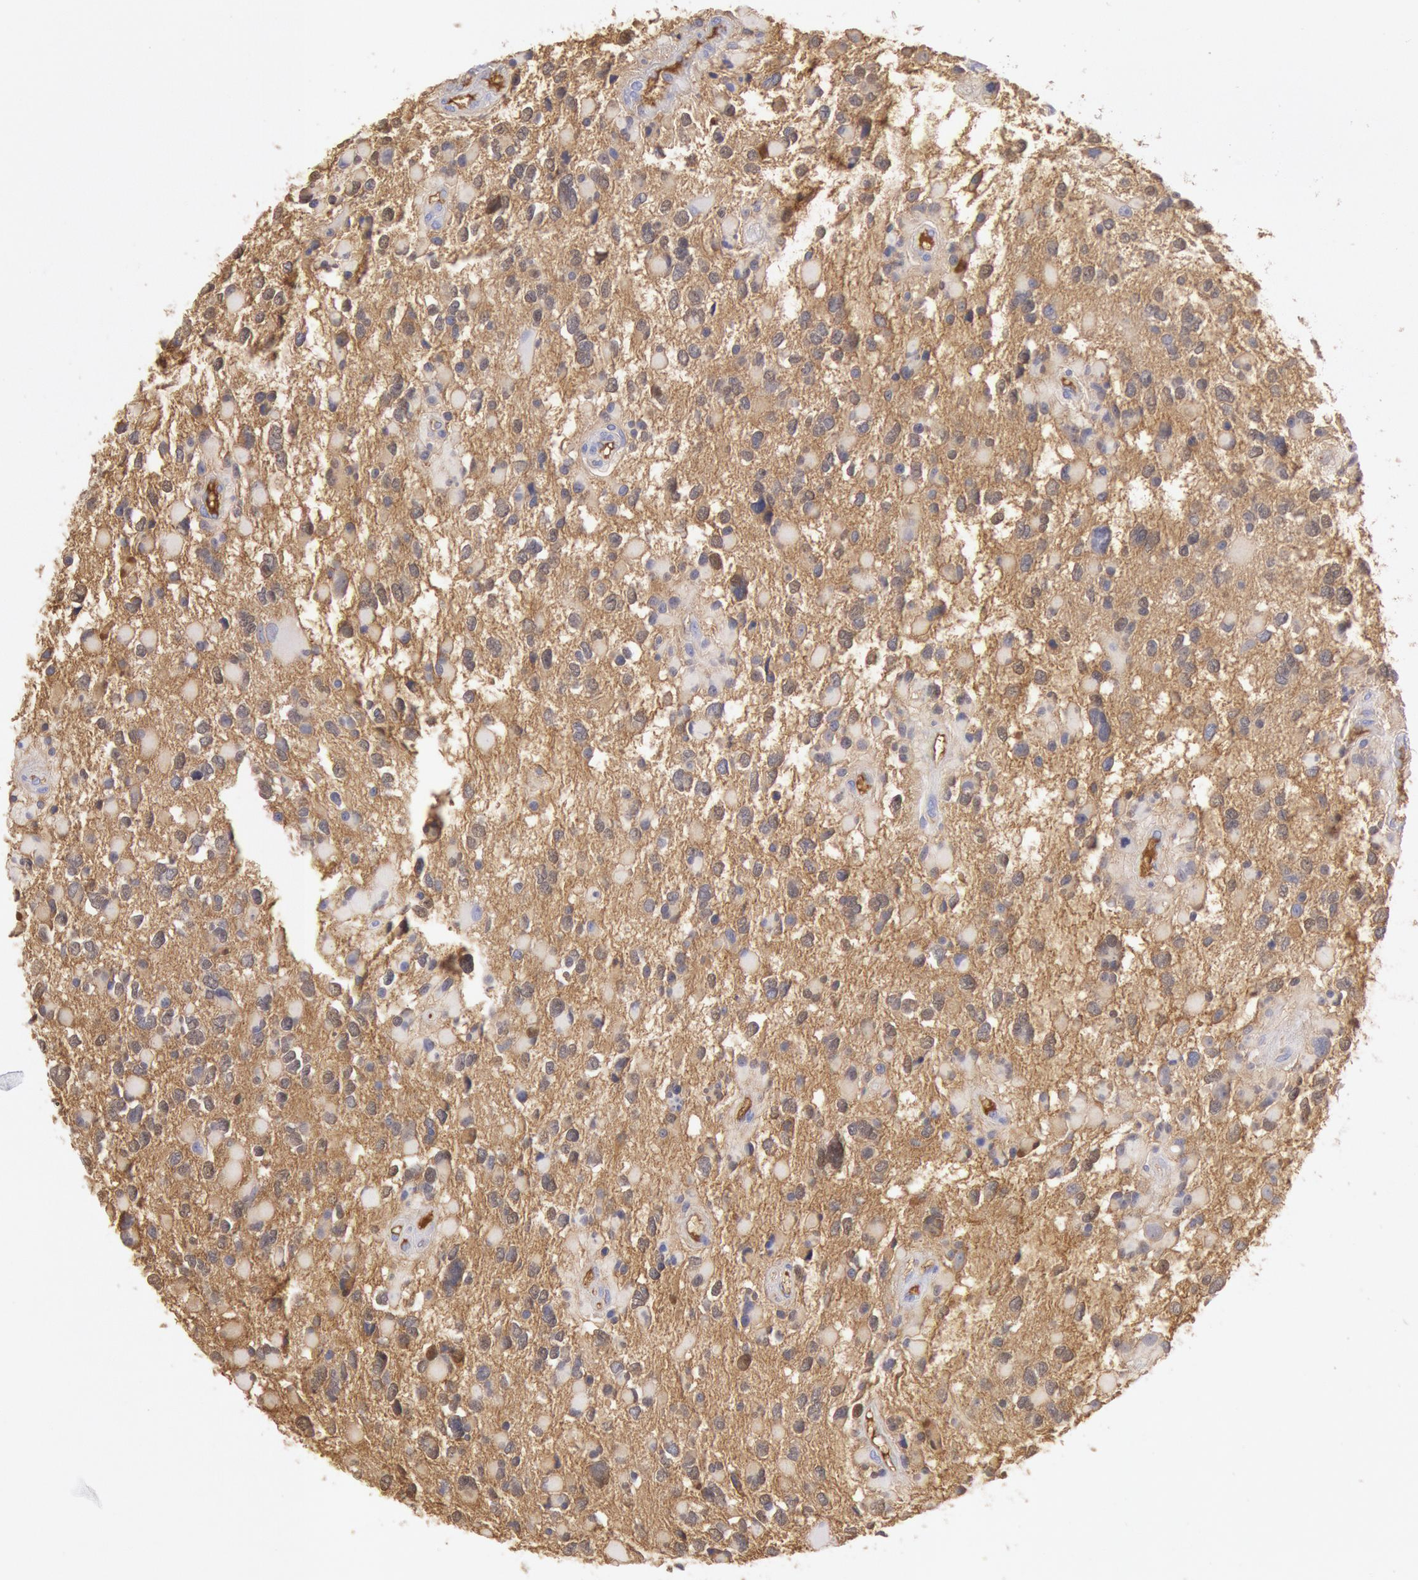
{"staining": {"intensity": "negative", "quantity": "none", "location": "none"}, "tissue": "glioma", "cell_type": "Tumor cells", "image_type": "cancer", "snomed": [{"axis": "morphology", "description": "Glioma, malignant, High grade"}, {"axis": "topography", "description": "Brain"}], "caption": "This is a photomicrograph of immunohistochemistry (IHC) staining of glioma, which shows no positivity in tumor cells.", "gene": "IGHA1", "patient": {"sex": "female", "age": 37}}